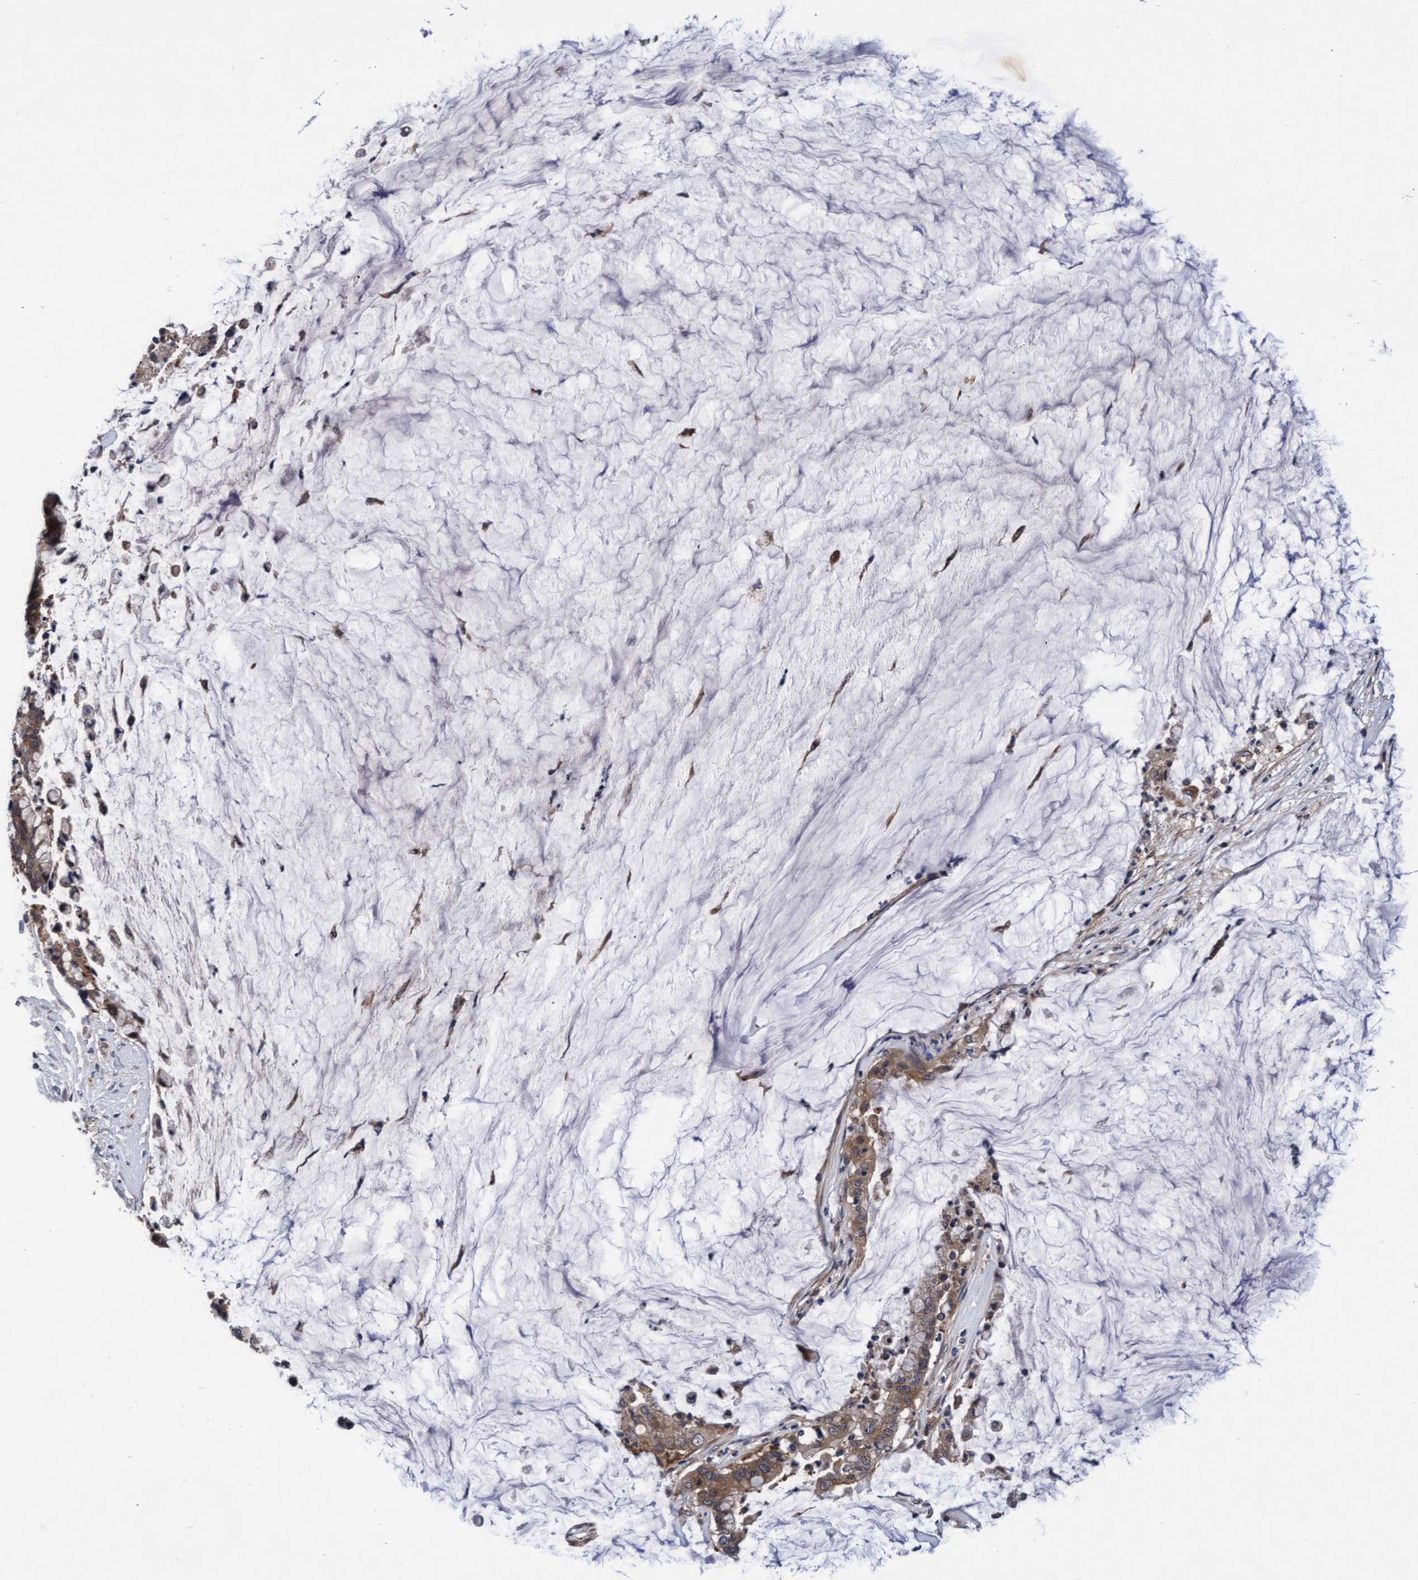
{"staining": {"intensity": "moderate", "quantity": ">75%", "location": "cytoplasmic/membranous"}, "tissue": "pancreatic cancer", "cell_type": "Tumor cells", "image_type": "cancer", "snomed": [{"axis": "morphology", "description": "Adenocarcinoma, NOS"}, {"axis": "topography", "description": "Pancreas"}], "caption": "Immunohistochemical staining of human pancreatic adenocarcinoma demonstrates moderate cytoplasmic/membranous protein staining in approximately >75% of tumor cells. Nuclei are stained in blue.", "gene": "EFCAB13", "patient": {"sex": "male", "age": 41}}